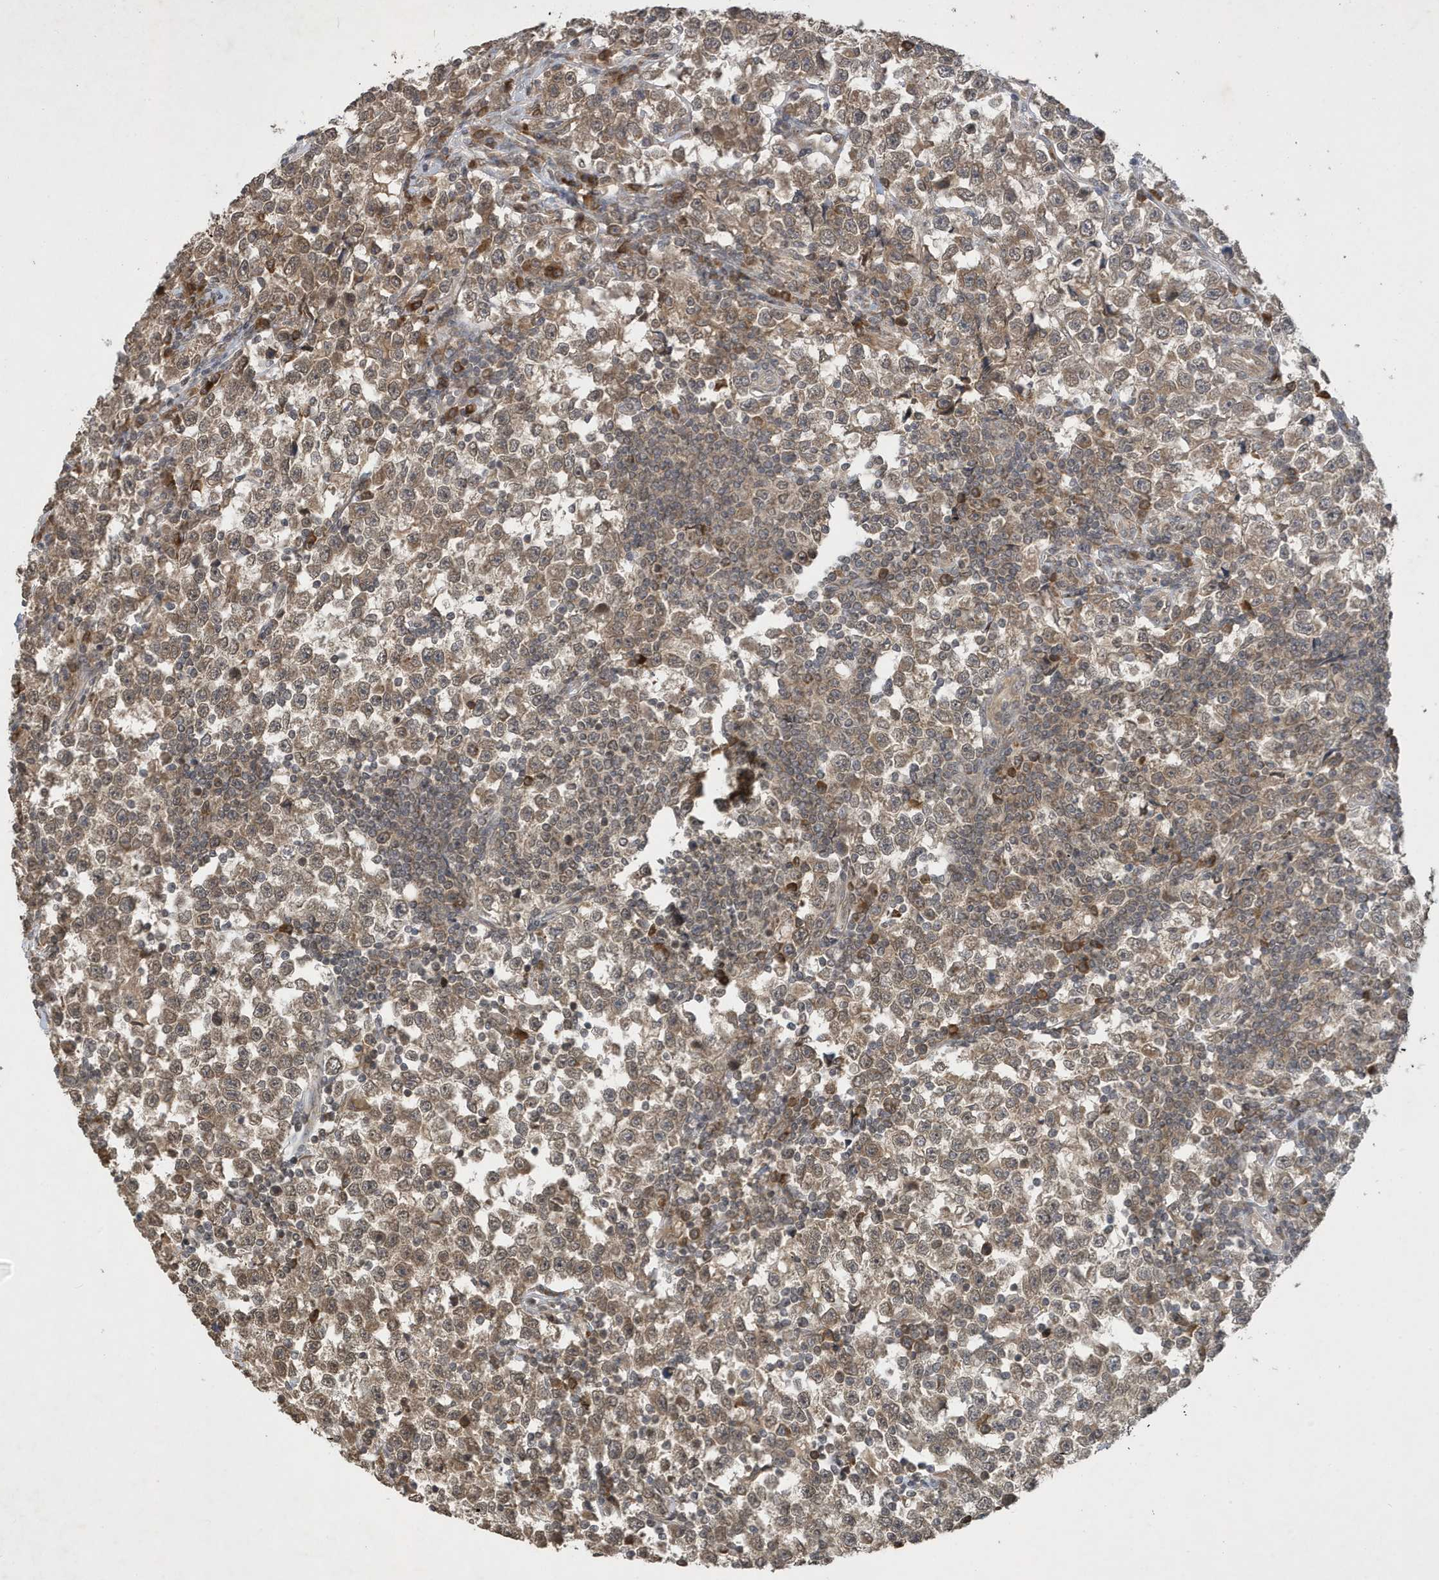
{"staining": {"intensity": "moderate", "quantity": ">75%", "location": "cytoplasmic/membranous,nuclear"}, "tissue": "testis cancer", "cell_type": "Tumor cells", "image_type": "cancer", "snomed": [{"axis": "morphology", "description": "Normal tissue, NOS"}, {"axis": "morphology", "description": "Seminoma, NOS"}, {"axis": "topography", "description": "Testis"}], "caption": "This is a micrograph of immunohistochemistry (IHC) staining of testis cancer, which shows moderate staining in the cytoplasmic/membranous and nuclear of tumor cells.", "gene": "STX10", "patient": {"sex": "male", "age": 43}}